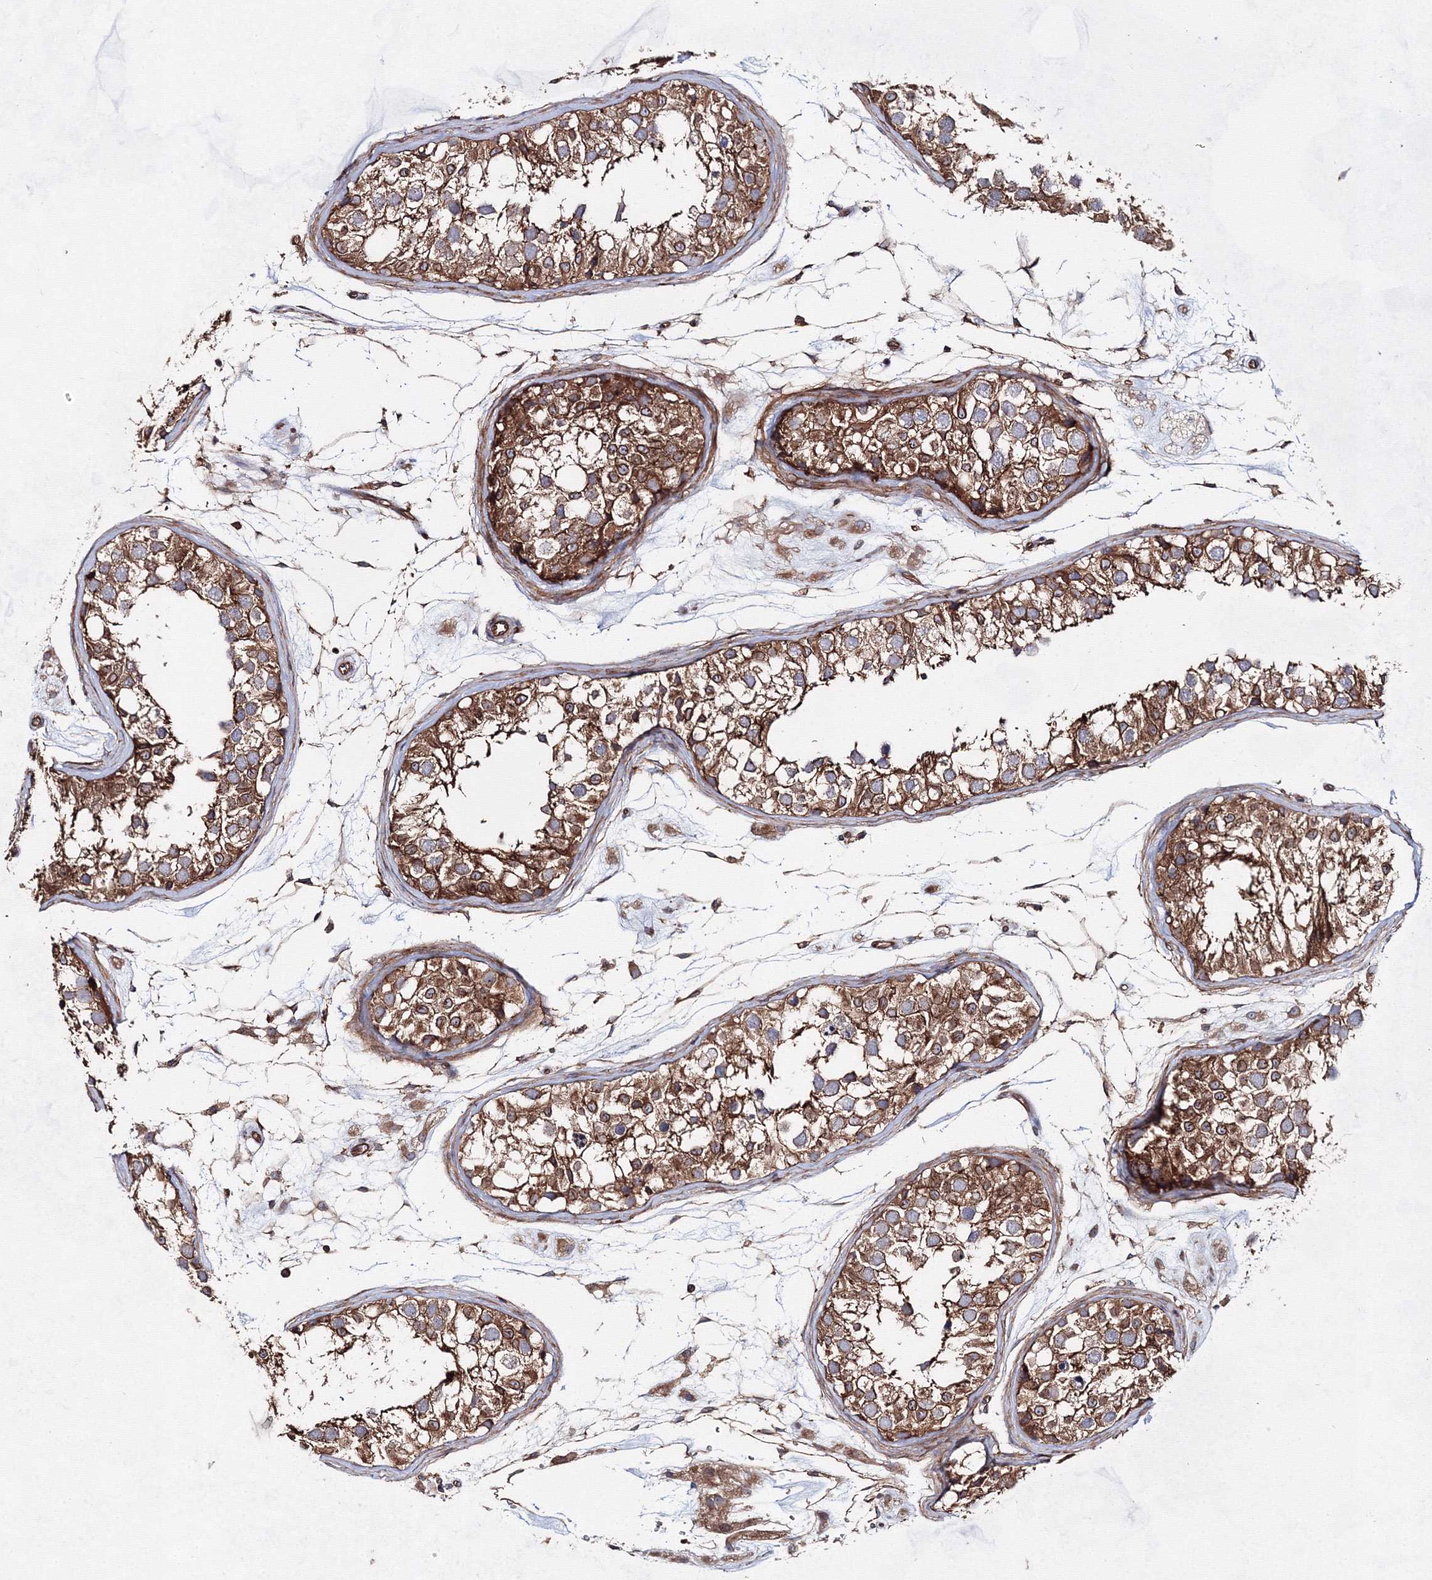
{"staining": {"intensity": "moderate", "quantity": ">75%", "location": "cytoplasmic/membranous"}, "tissue": "testis", "cell_type": "Cells in seminiferous ducts", "image_type": "normal", "snomed": [{"axis": "morphology", "description": "Normal tissue, NOS"}, {"axis": "morphology", "description": "Adenocarcinoma, metastatic, NOS"}, {"axis": "topography", "description": "Testis"}], "caption": "Protein positivity by immunohistochemistry demonstrates moderate cytoplasmic/membranous positivity in approximately >75% of cells in seminiferous ducts in normal testis.", "gene": "EXOC6", "patient": {"sex": "male", "age": 26}}